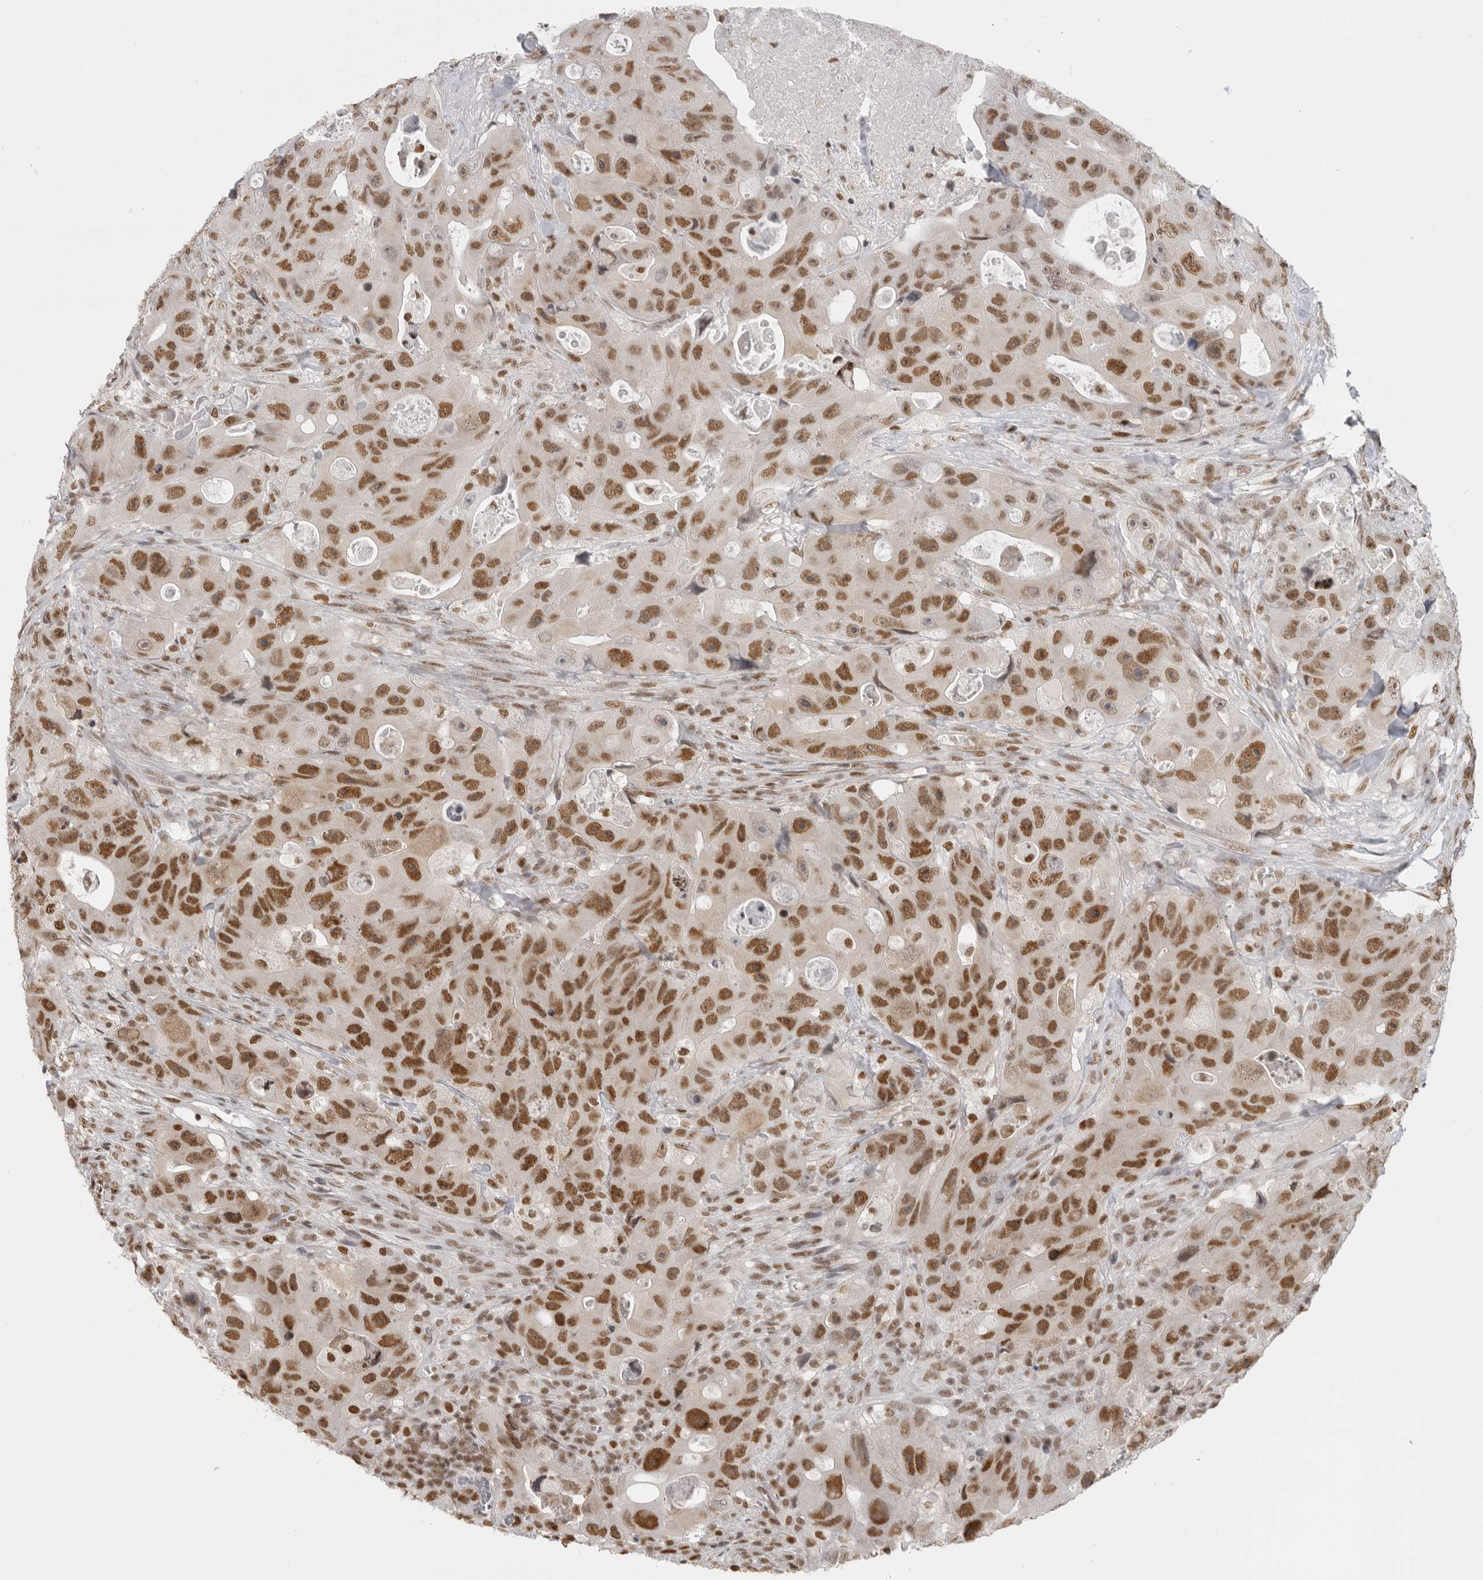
{"staining": {"intensity": "moderate", "quantity": ">75%", "location": "nuclear"}, "tissue": "colorectal cancer", "cell_type": "Tumor cells", "image_type": "cancer", "snomed": [{"axis": "morphology", "description": "Adenocarcinoma, NOS"}, {"axis": "topography", "description": "Colon"}], "caption": "This is an image of immunohistochemistry staining of adenocarcinoma (colorectal), which shows moderate staining in the nuclear of tumor cells.", "gene": "RPA2", "patient": {"sex": "female", "age": 46}}